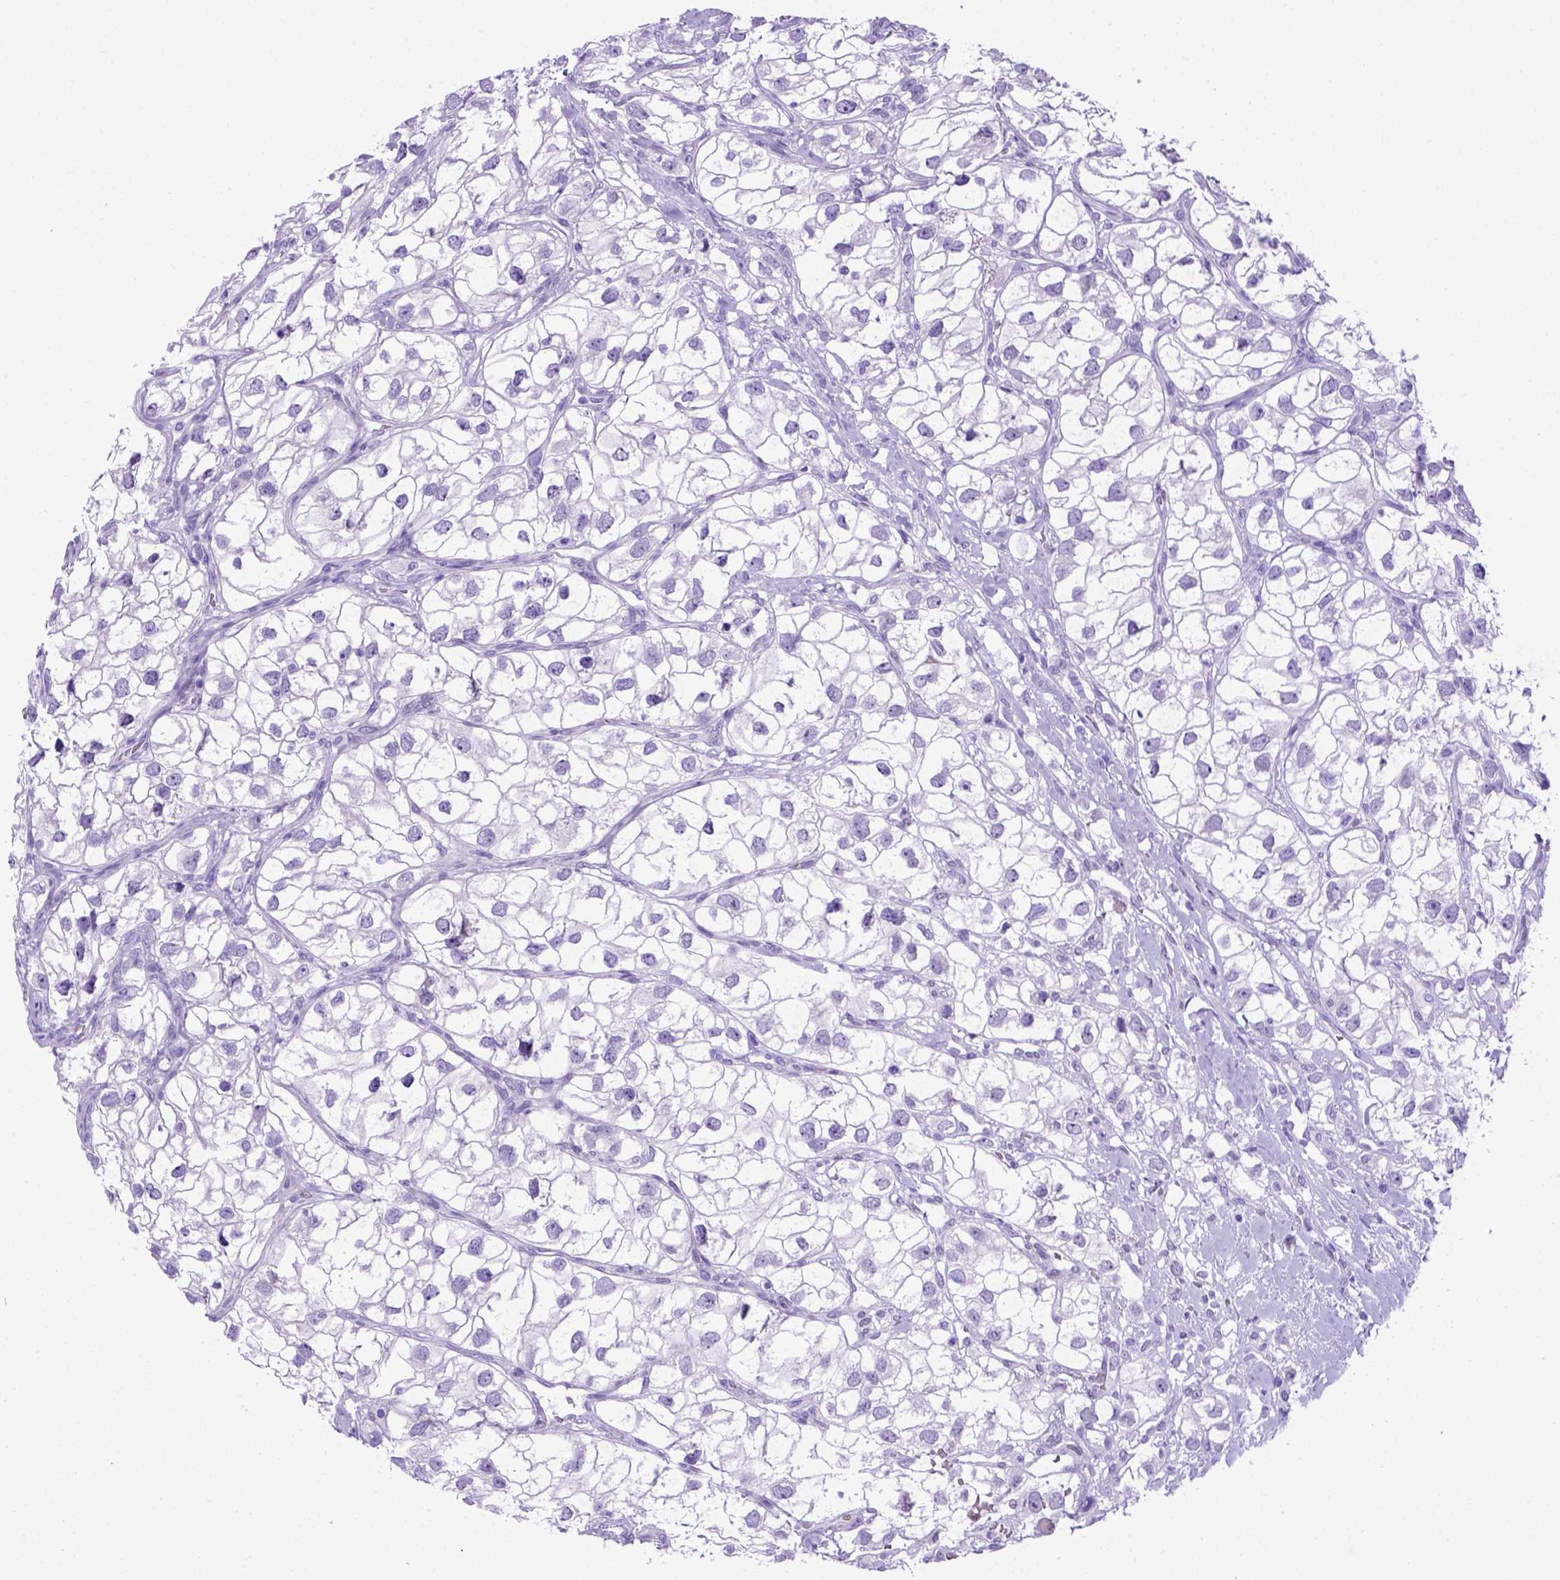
{"staining": {"intensity": "negative", "quantity": "none", "location": "none"}, "tissue": "renal cancer", "cell_type": "Tumor cells", "image_type": "cancer", "snomed": [{"axis": "morphology", "description": "Adenocarcinoma, NOS"}, {"axis": "topography", "description": "Kidney"}], "caption": "The photomicrograph exhibits no significant expression in tumor cells of renal cancer. Nuclei are stained in blue.", "gene": "MEOX2", "patient": {"sex": "male", "age": 59}}